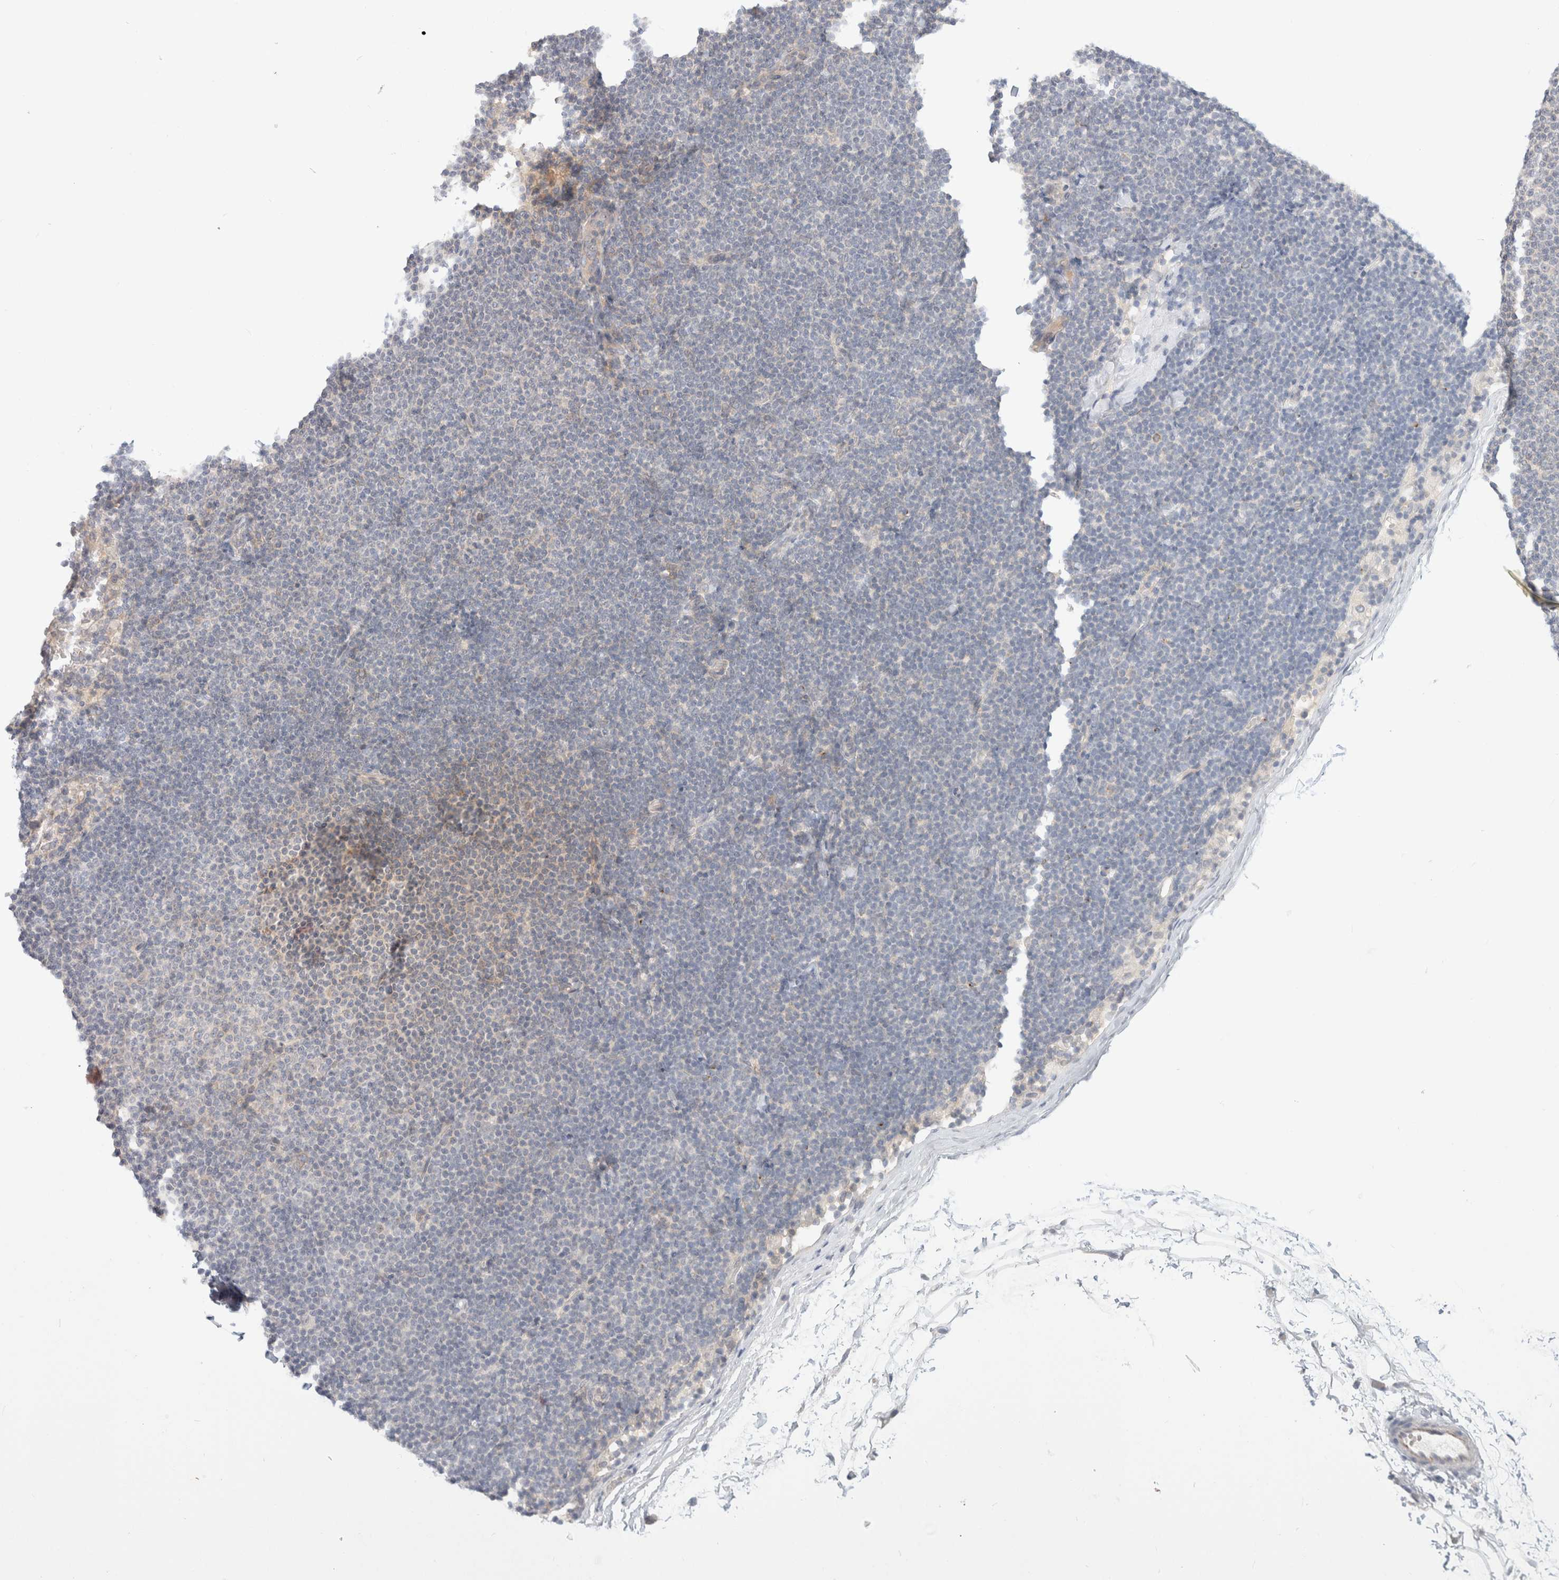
{"staining": {"intensity": "negative", "quantity": "none", "location": "none"}, "tissue": "lymphoma", "cell_type": "Tumor cells", "image_type": "cancer", "snomed": [{"axis": "morphology", "description": "Malignant lymphoma, non-Hodgkin's type, Low grade"}, {"axis": "topography", "description": "Lymph node"}], "caption": "Low-grade malignant lymphoma, non-Hodgkin's type was stained to show a protein in brown. There is no significant staining in tumor cells. The staining was performed using DAB (3,3'-diaminobenzidine) to visualize the protein expression in brown, while the nuclei were stained in blue with hematoxylin (Magnification: 20x).", "gene": "MARK3", "patient": {"sex": "female", "age": 53}}